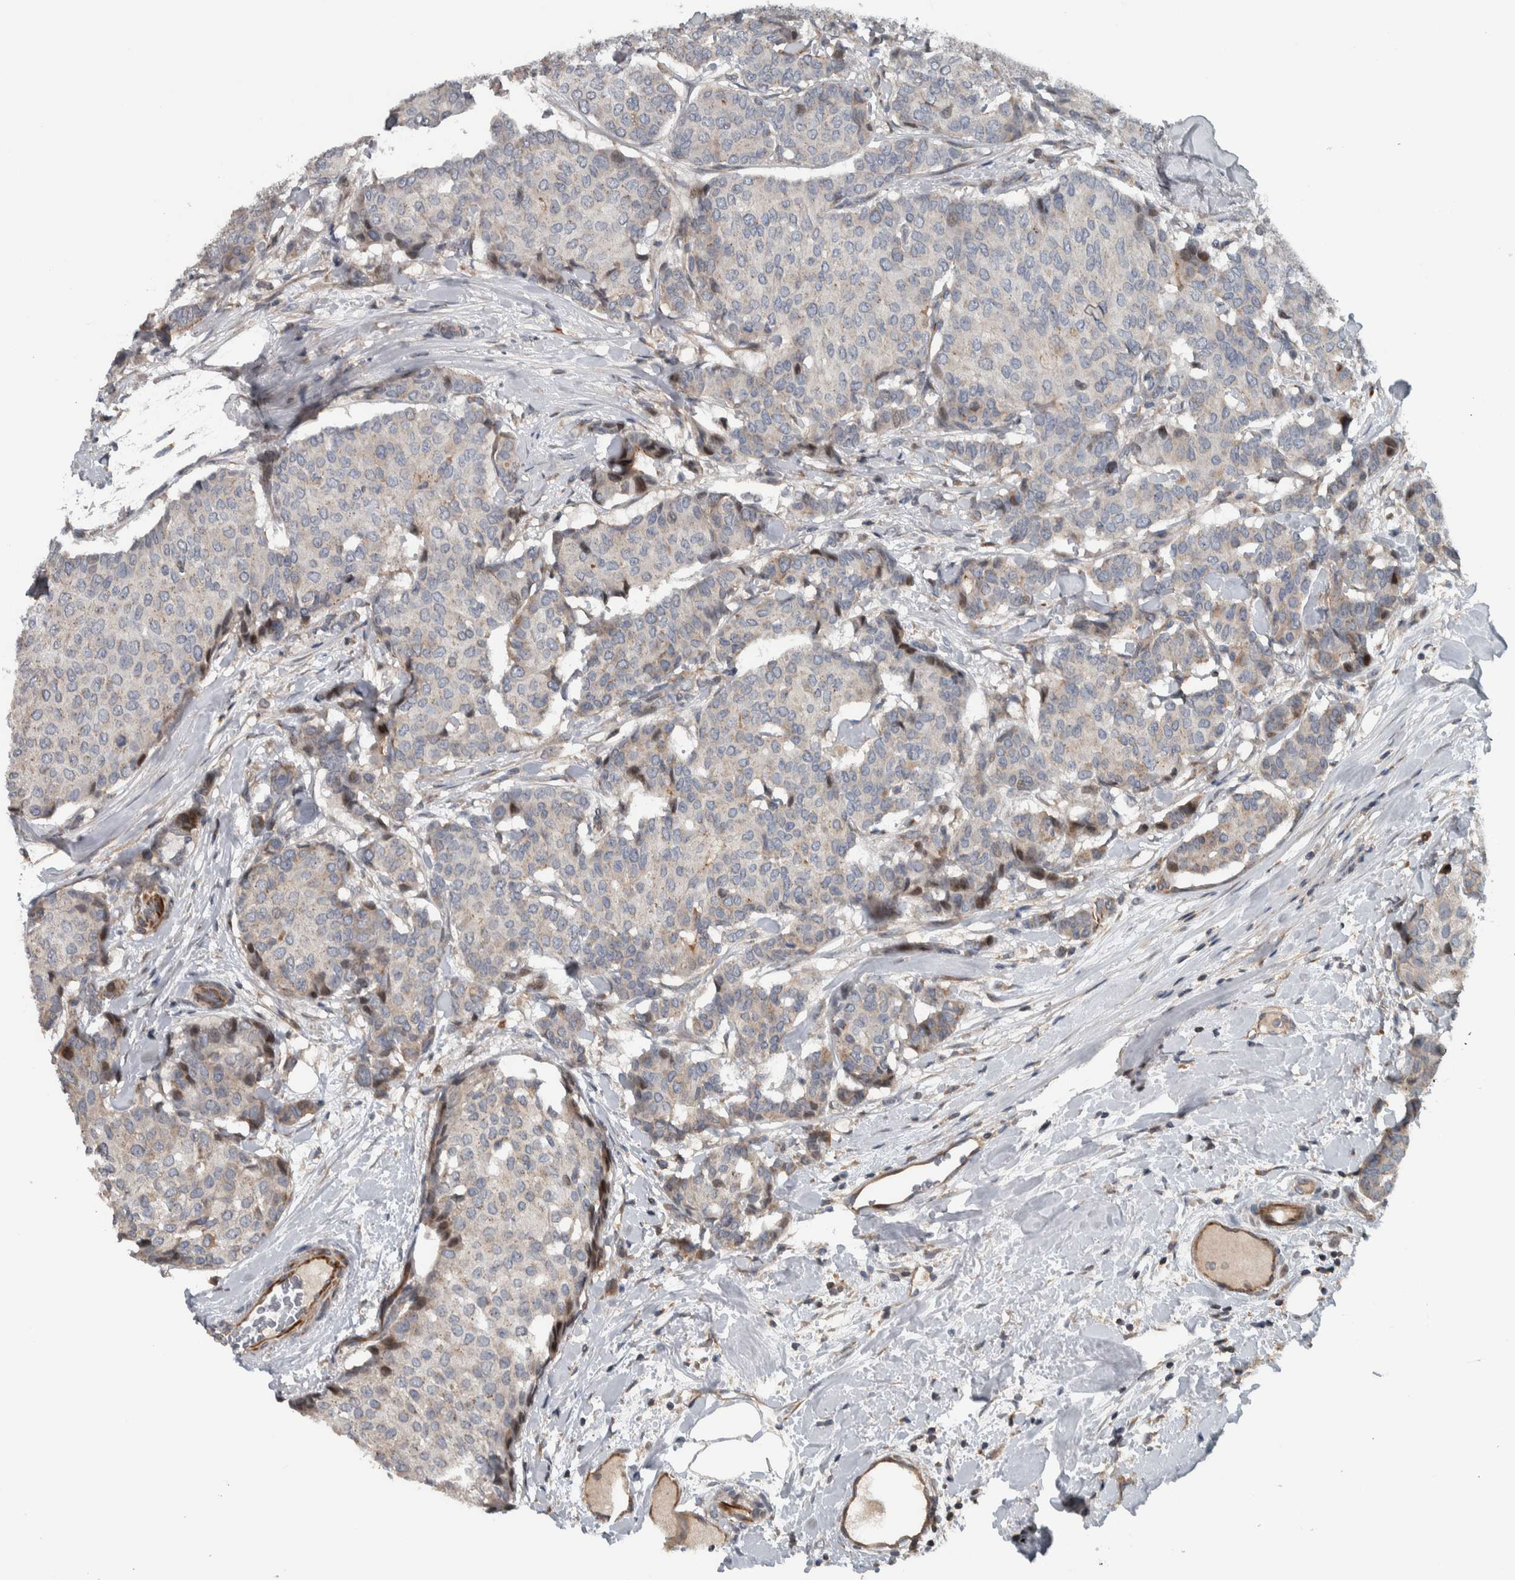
{"staining": {"intensity": "negative", "quantity": "none", "location": "none"}, "tissue": "breast cancer", "cell_type": "Tumor cells", "image_type": "cancer", "snomed": [{"axis": "morphology", "description": "Duct carcinoma"}, {"axis": "topography", "description": "Breast"}], "caption": "This is a photomicrograph of immunohistochemistry (IHC) staining of infiltrating ductal carcinoma (breast), which shows no positivity in tumor cells.", "gene": "BAIAP2L1", "patient": {"sex": "female", "age": 75}}